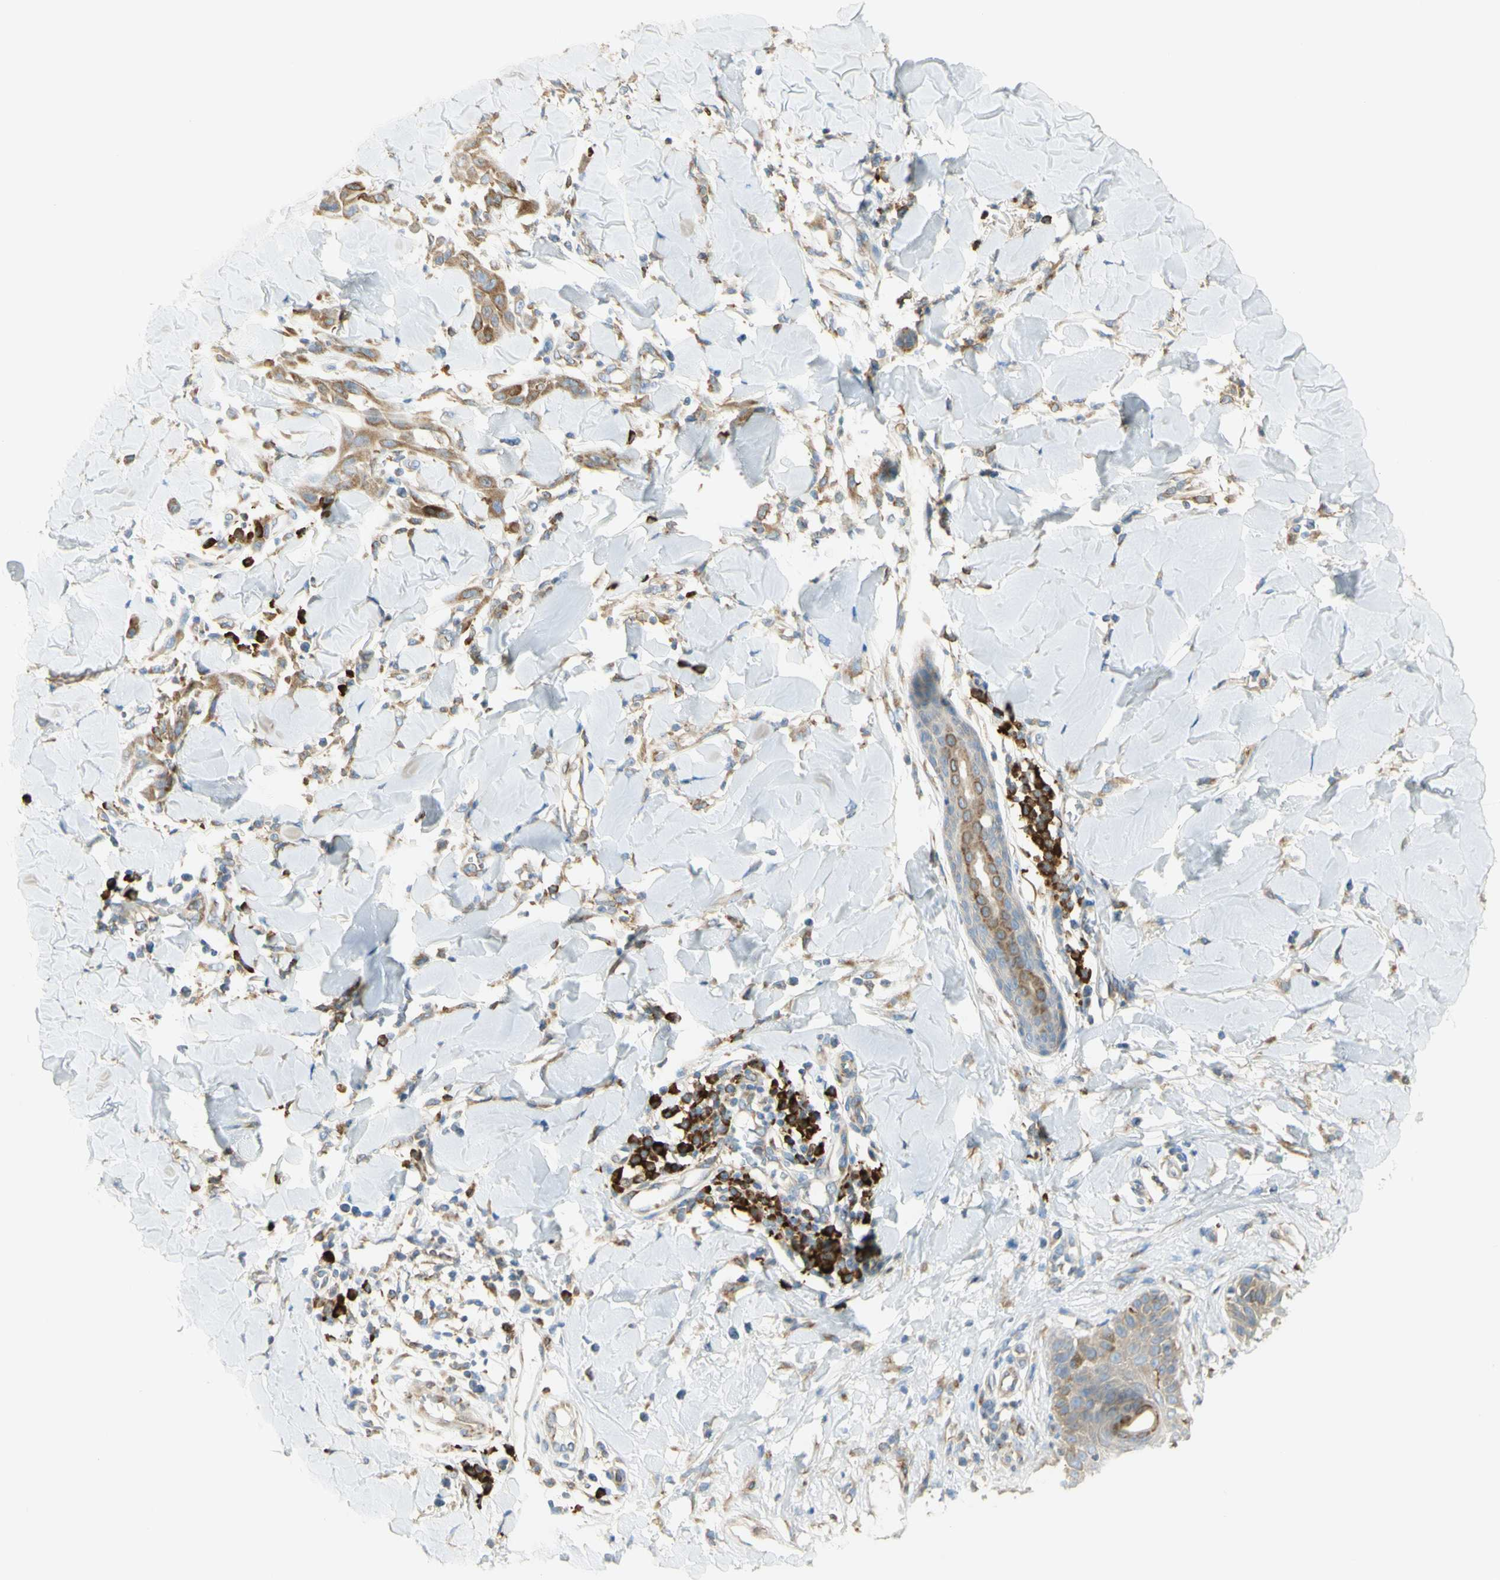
{"staining": {"intensity": "moderate", "quantity": ">75%", "location": "cytoplasmic/membranous"}, "tissue": "skin cancer", "cell_type": "Tumor cells", "image_type": "cancer", "snomed": [{"axis": "morphology", "description": "Squamous cell carcinoma, NOS"}, {"axis": "topography", "description": "Skin"}], "caption": "Immunohistochemical staining of skin squamous cell carcinoma exhibits medium levels of moderate cytoplasmic/membranous protein staining in approximately >75% of tumor cells. (Stains: DAB (3,3'-diaminobenzidine) in brown, nuclei in blue, Microscopy: brightfield microscopy at high magnification).", "gene": "MANF", "patient": {"sex": "male", "age": 24}}